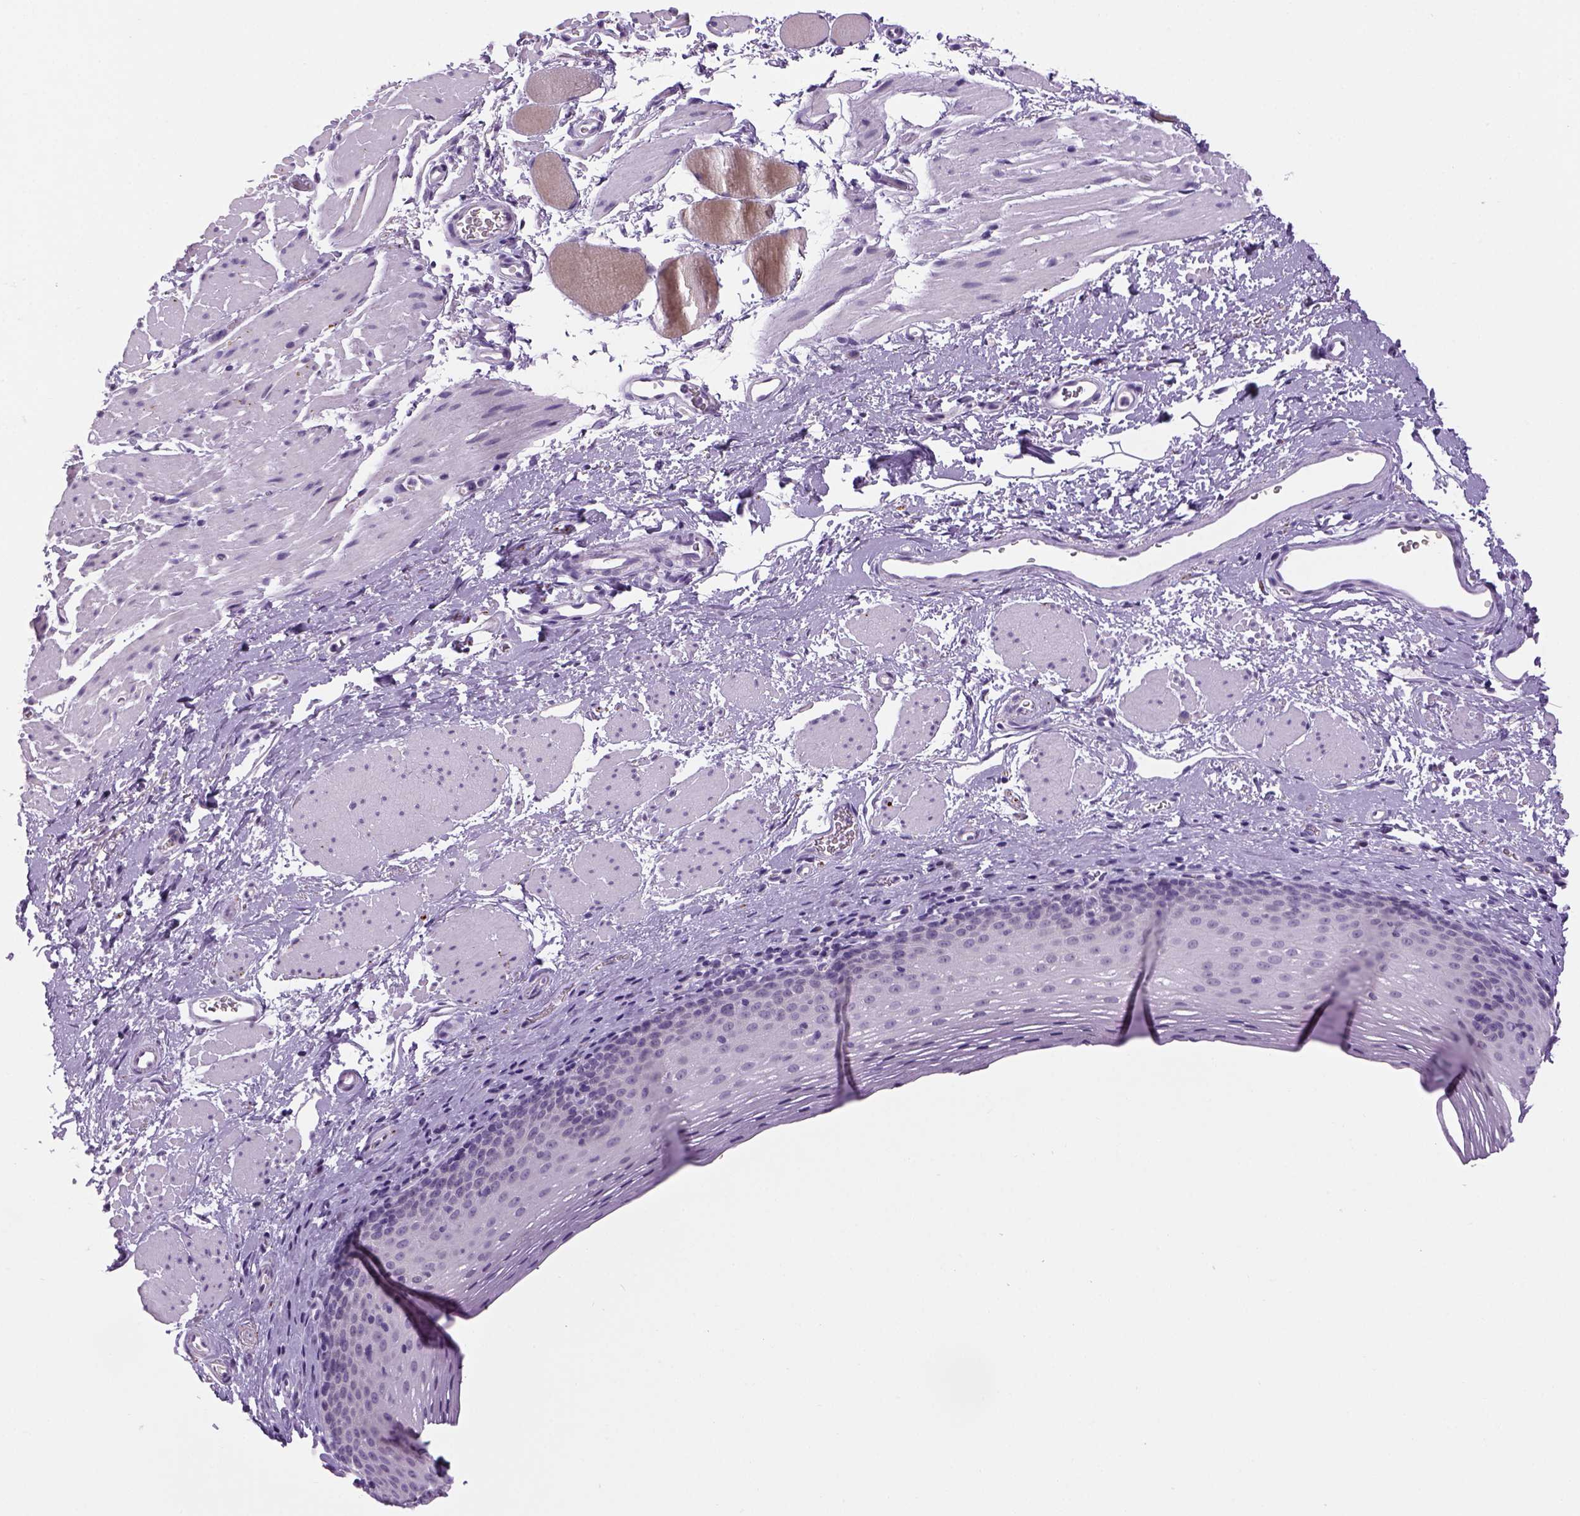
{"staining": {"intensity": "negative", "quantity": "none", "location": "none"}, "tissue": "esophagus", "cell_type": "Squamous epithelial cells", "image_type": "normal", "snomed": [{"axis": "morphology", "description": "Normal tissue, NOS"}, {"axis": "topography", "description": "Esophagus"}], "caption": "DAB (3,3'-diaminobenzidine) immunohistochemical staining of normal human esophagus displays no significant staining in squamous epithelial cells. Brightfield microscopy of immunohistochemistry stained with DAB (3,3'-diaminobenzidine) (brown) and hematoxylin (blue), captured at high magnification.", "gene": "DBH", "patient": {"sex": "female", "age": 68}}